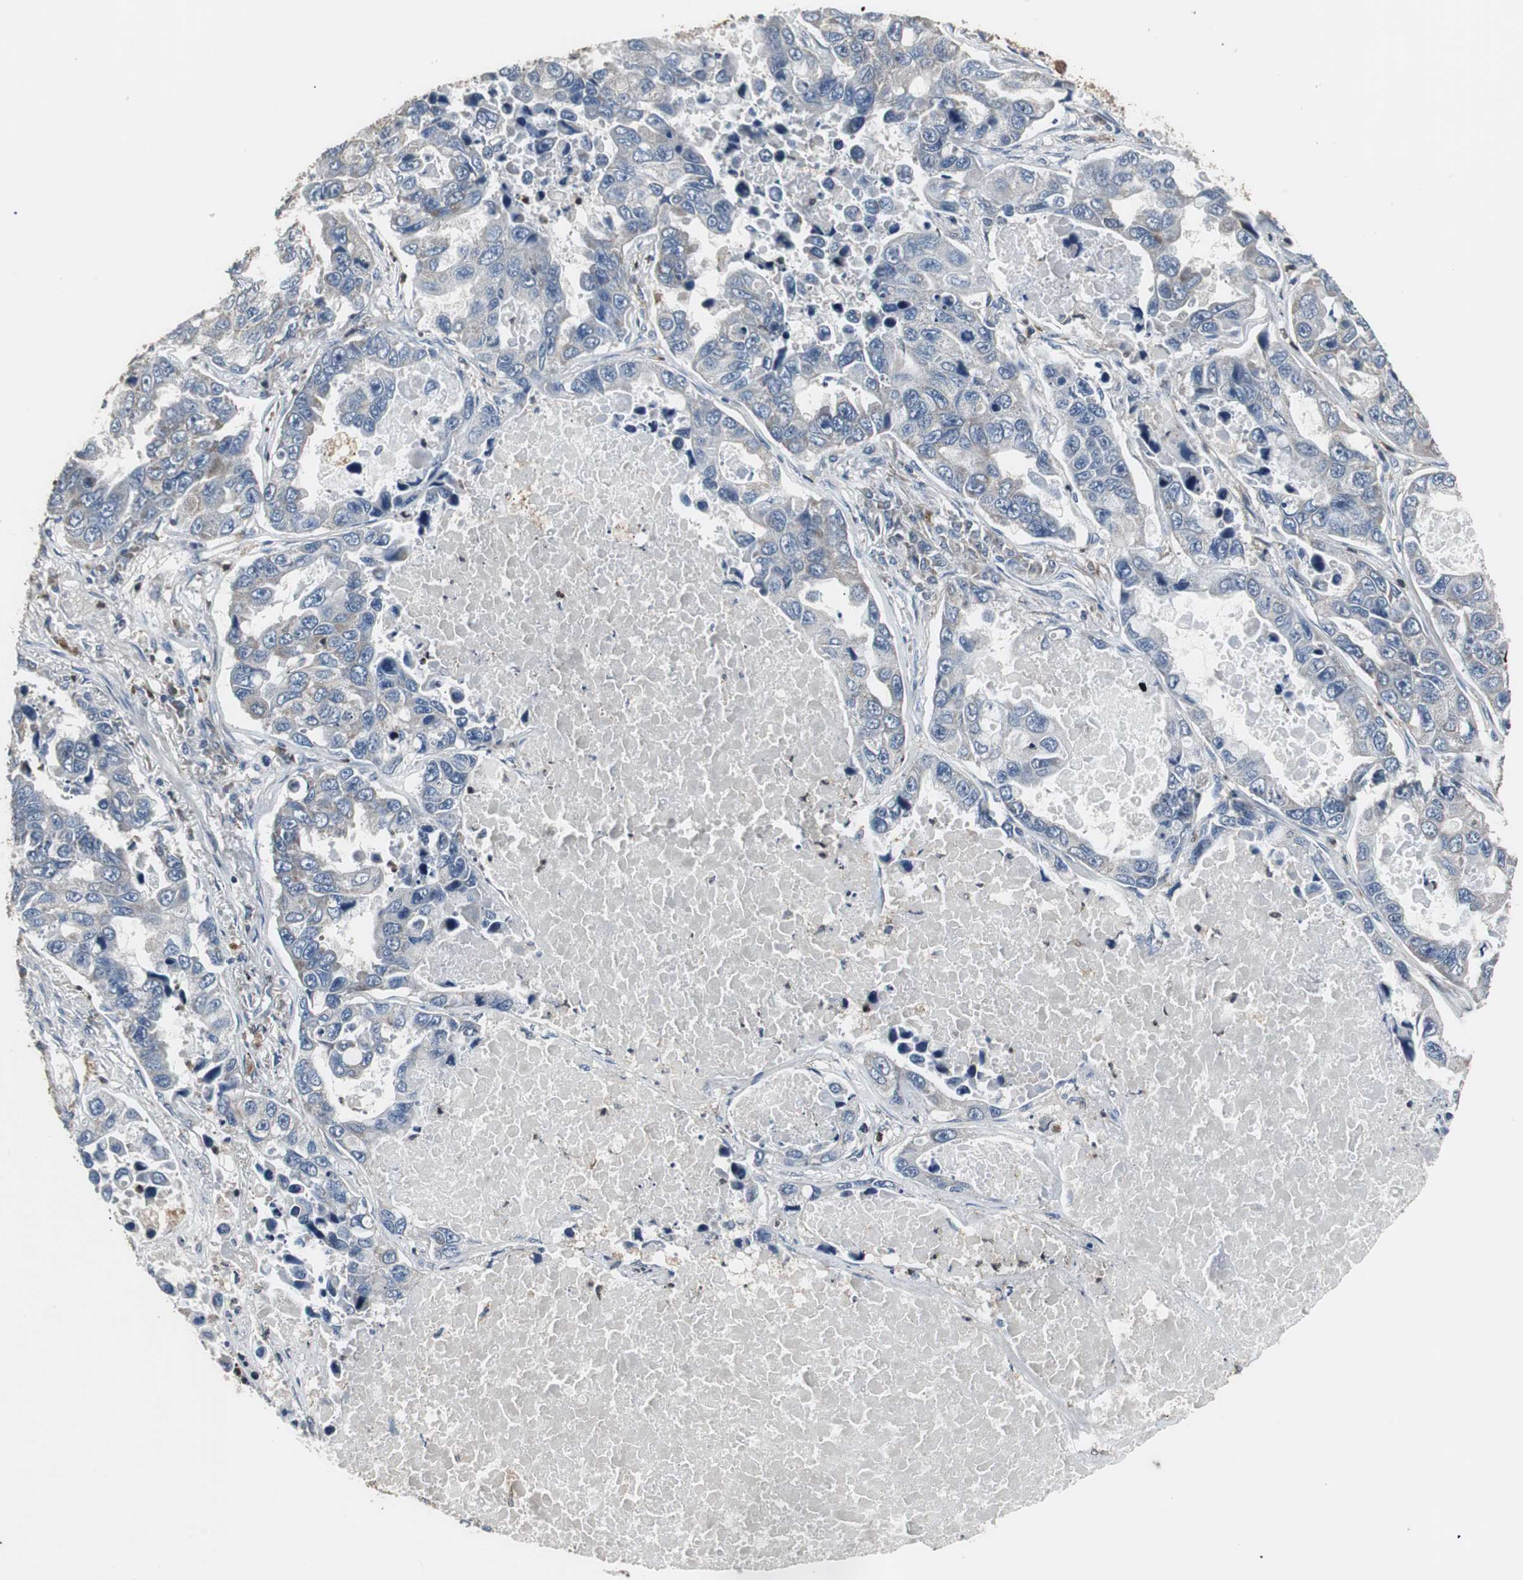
{"staining": {"intensity": "negative", "quantity": "none", "location": "none"}, "tissue": "lung cancer", "cell_type": "Tumor cells", "image_type": "cancer", "snomed": [{"axis": "morphology", "description": "Adenocarcinoma, NOS"}, {"axis": "topography", "description": "Lung"}], "caption": "Immunohistochemistry (IHC) image of neoplastic tissue: lung cancer (adenocarcinoma) stained with DAB (3,3'-diaminobenzidine) demonstrates no significant protein expression in tumor cells.", "gene": "NCF2", "patient": {"sex": "male", "age": 64}}